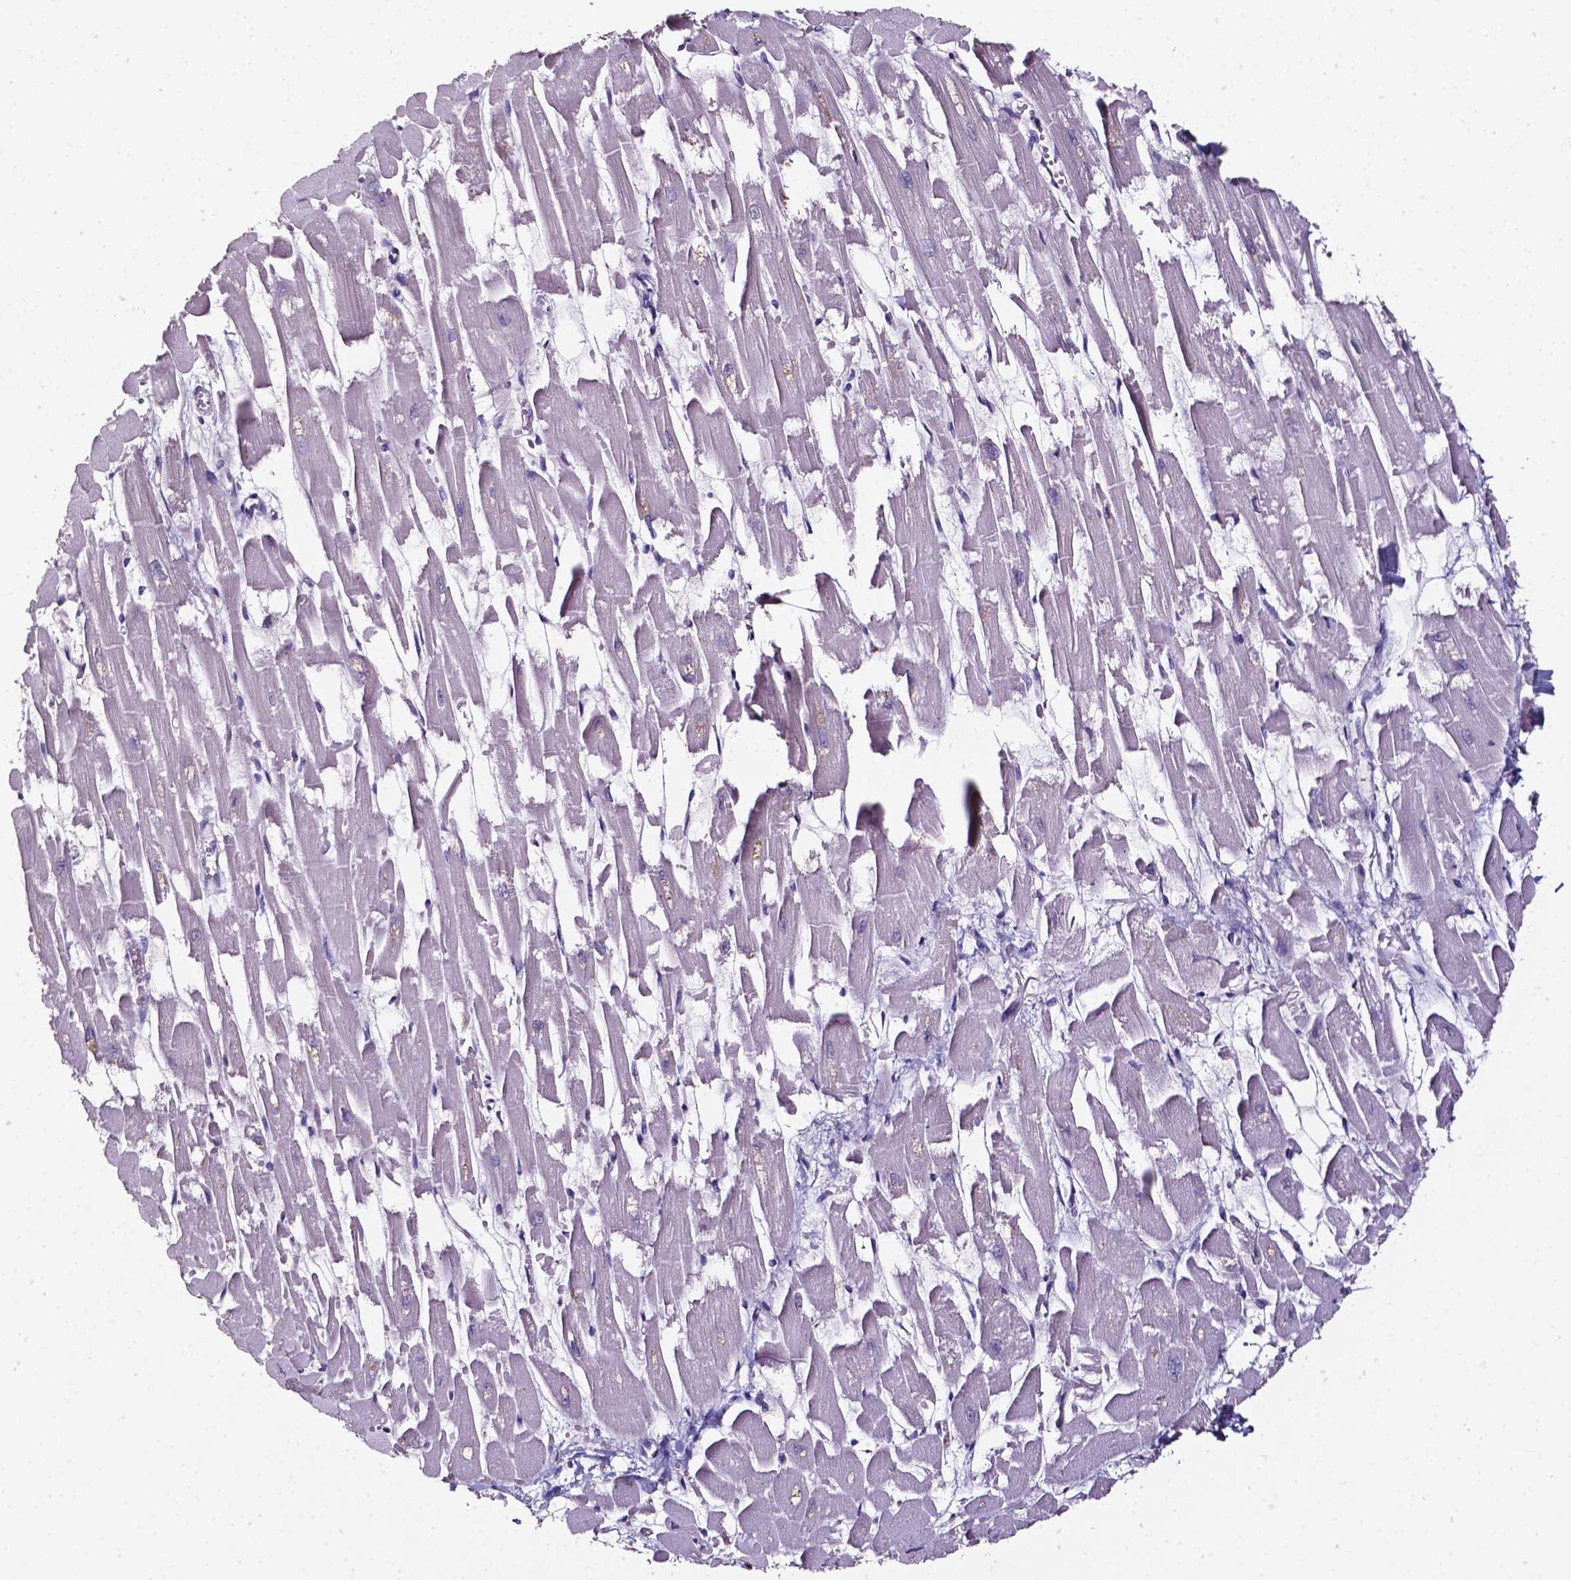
{"staining": {"intensity": "negative", "quantity": "none", "location": "none"}, "tissue": "heart muscle", "cell_type": "Cardiomyocytes", "image_type": "normal", "snomed": [{"axis": "morphology", "description": "Normal tissue, NOS"}, {"axis": "topography", "description": "Heart"}], "caption": "Immunohistochemistry of benign human heart muscle exhibits no staining in cardiomyocytes.", "gene": "DEFA5", "patient": {"sex": "female", "age": 52}}